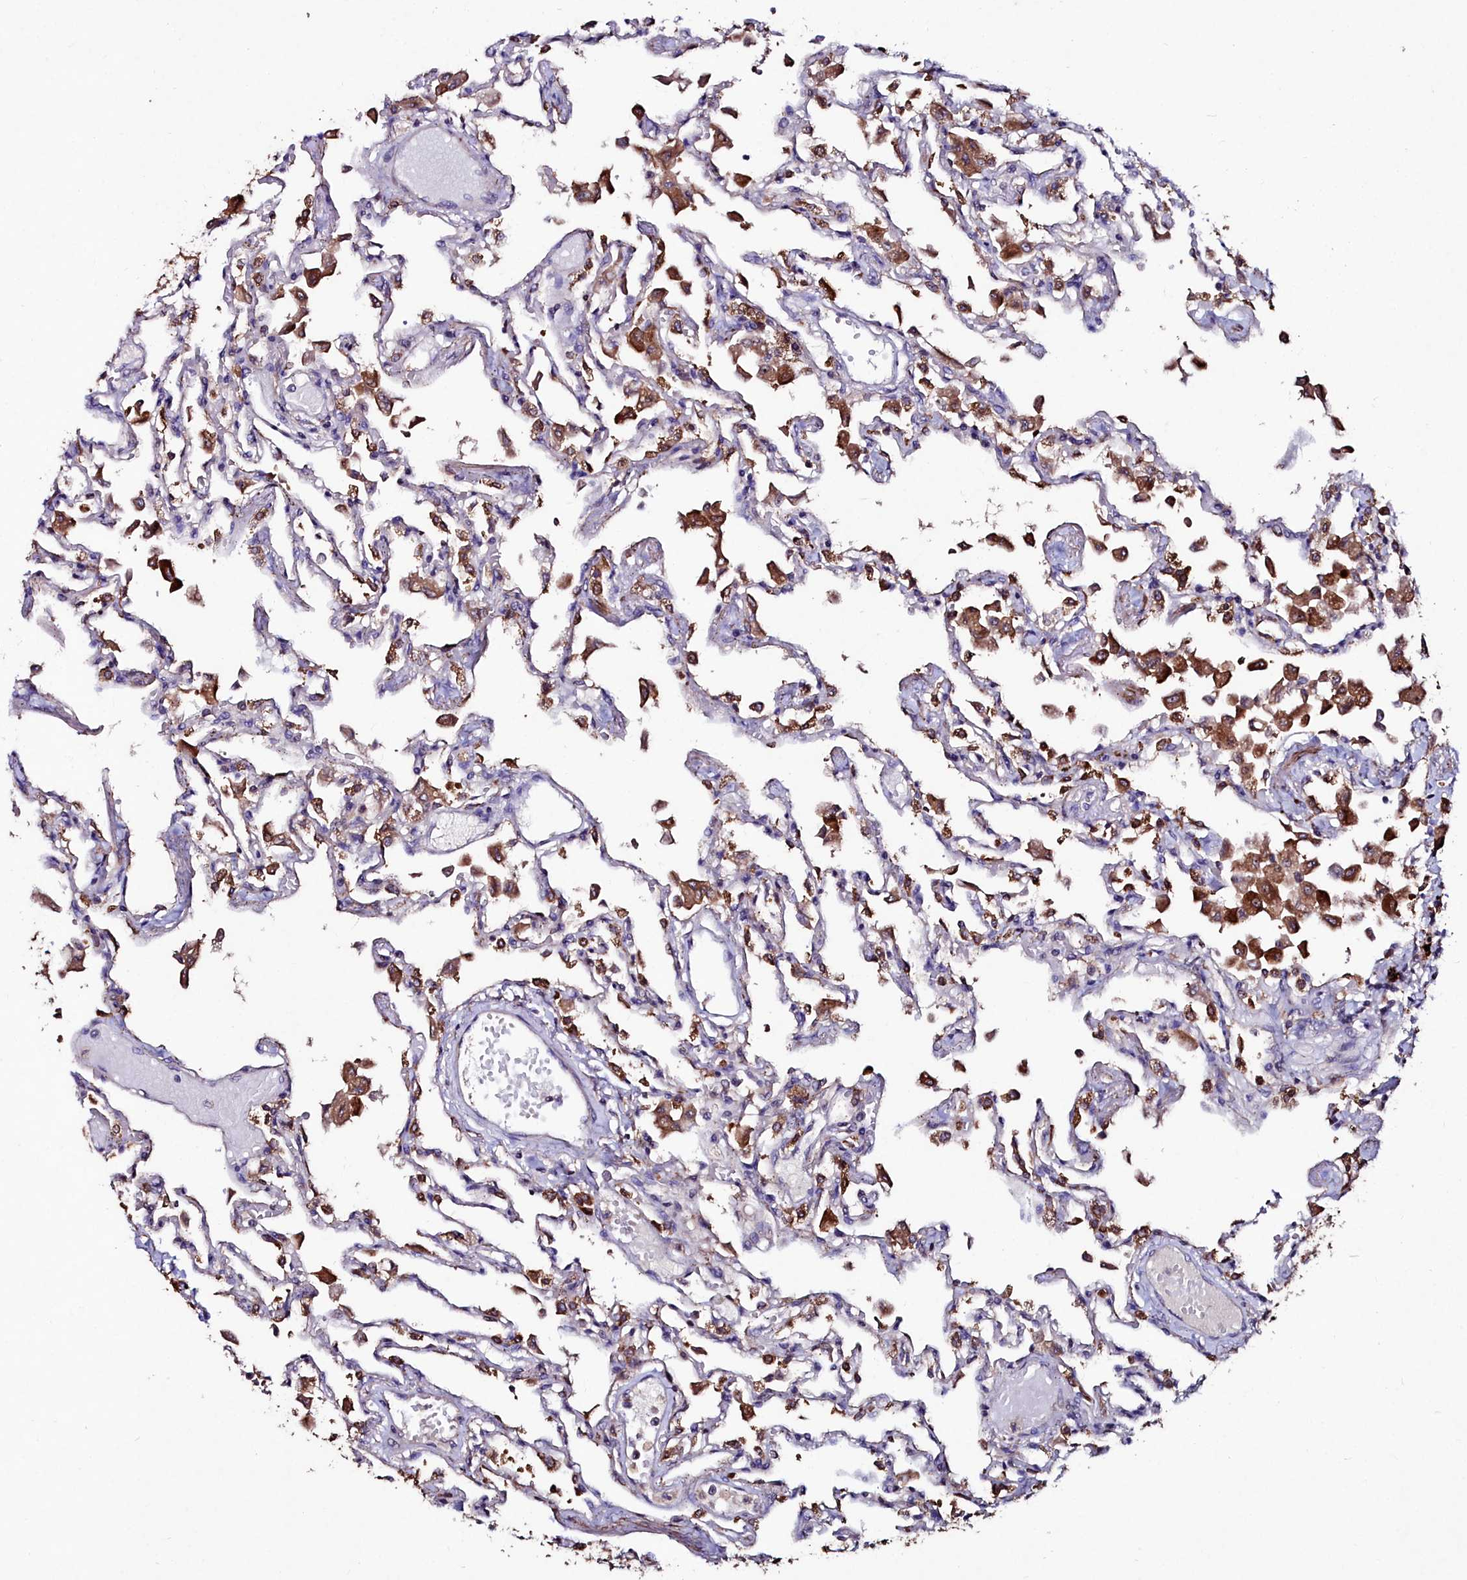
{"staining": {"intensity": "moderate", "quantity": "<25%", "location": "cytoplasmic/membranous"}, "tissue": "lung", "cell_type": "Alveolar cells", "image_type": "normal", "snomed": [{"axis": "morphology", "description": "Normal tissue, NOS"}, {"axis": "topography", "description": "Bronchus"}, {"axis": "topography", "description": "Lung"}], "caption": "Moderate cytoplasmic/membranous staining is present in about <25% of alveolar cells in unremarkable lung.", "gene": "AMBRA1", "patient": {"sex": "female", "age": 49}}